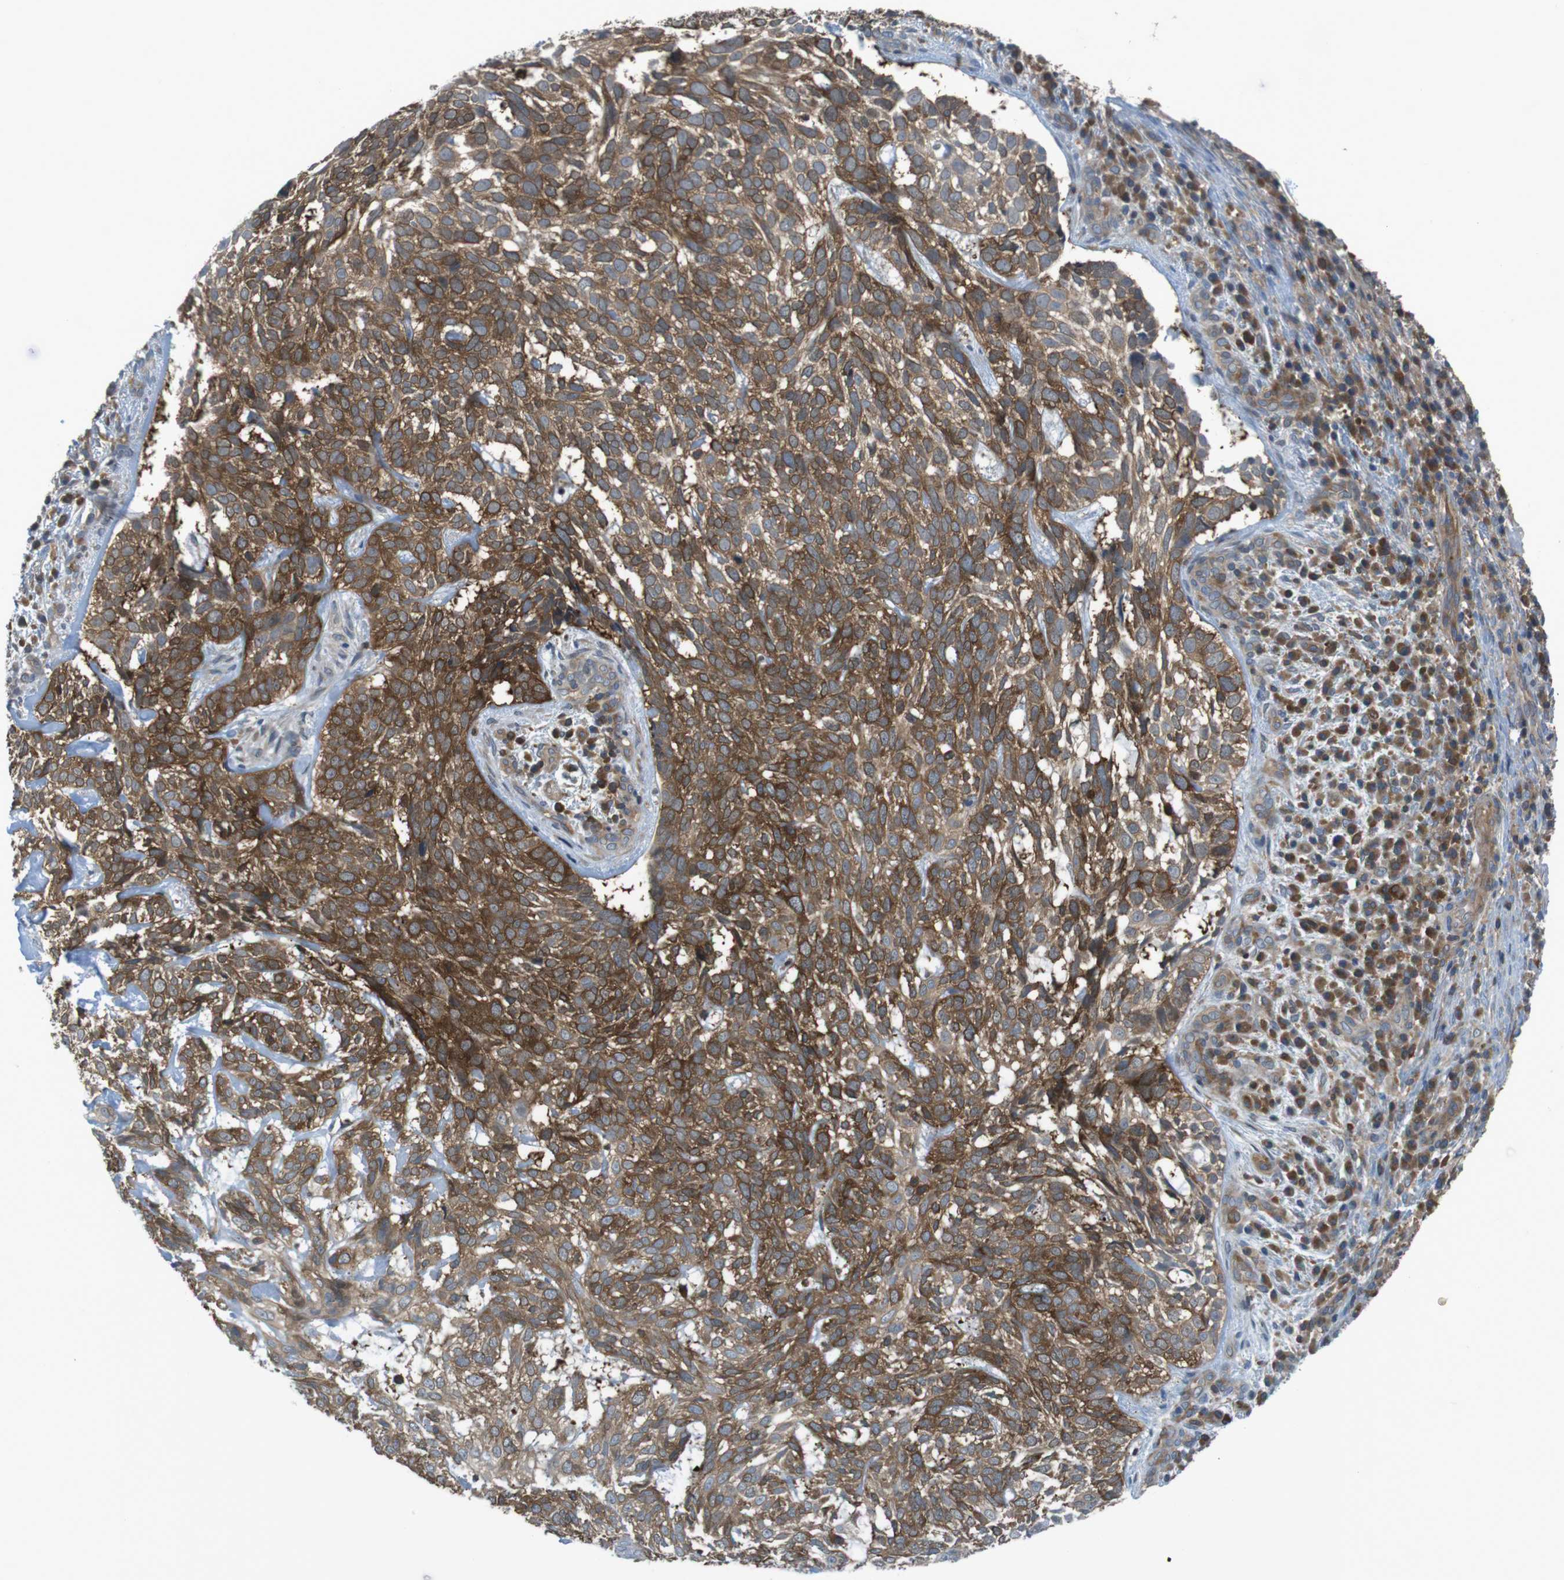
{"staining": {"intensity": "moderate", "quantity": ">75%", "location": "cytoplasmic/membranous"}, "tissue": "skin cancer", "cell_type": "Tumor cells", "image_type": "cancer", "snomed": [{"axis": "morphology", "description": "Basal cell carcinoma"}, {"axis": "topography", "description": "Skin"}], "caption": "Skin cancer (basal cell carcinoma) was stained to show a protein in brown. There is medium levels of moderate cytoplasmic/membranous staining in approximately >75% of tumor cells.", "gene": "MTHFD1", "patient": {"sex": "male", "age": 72}}